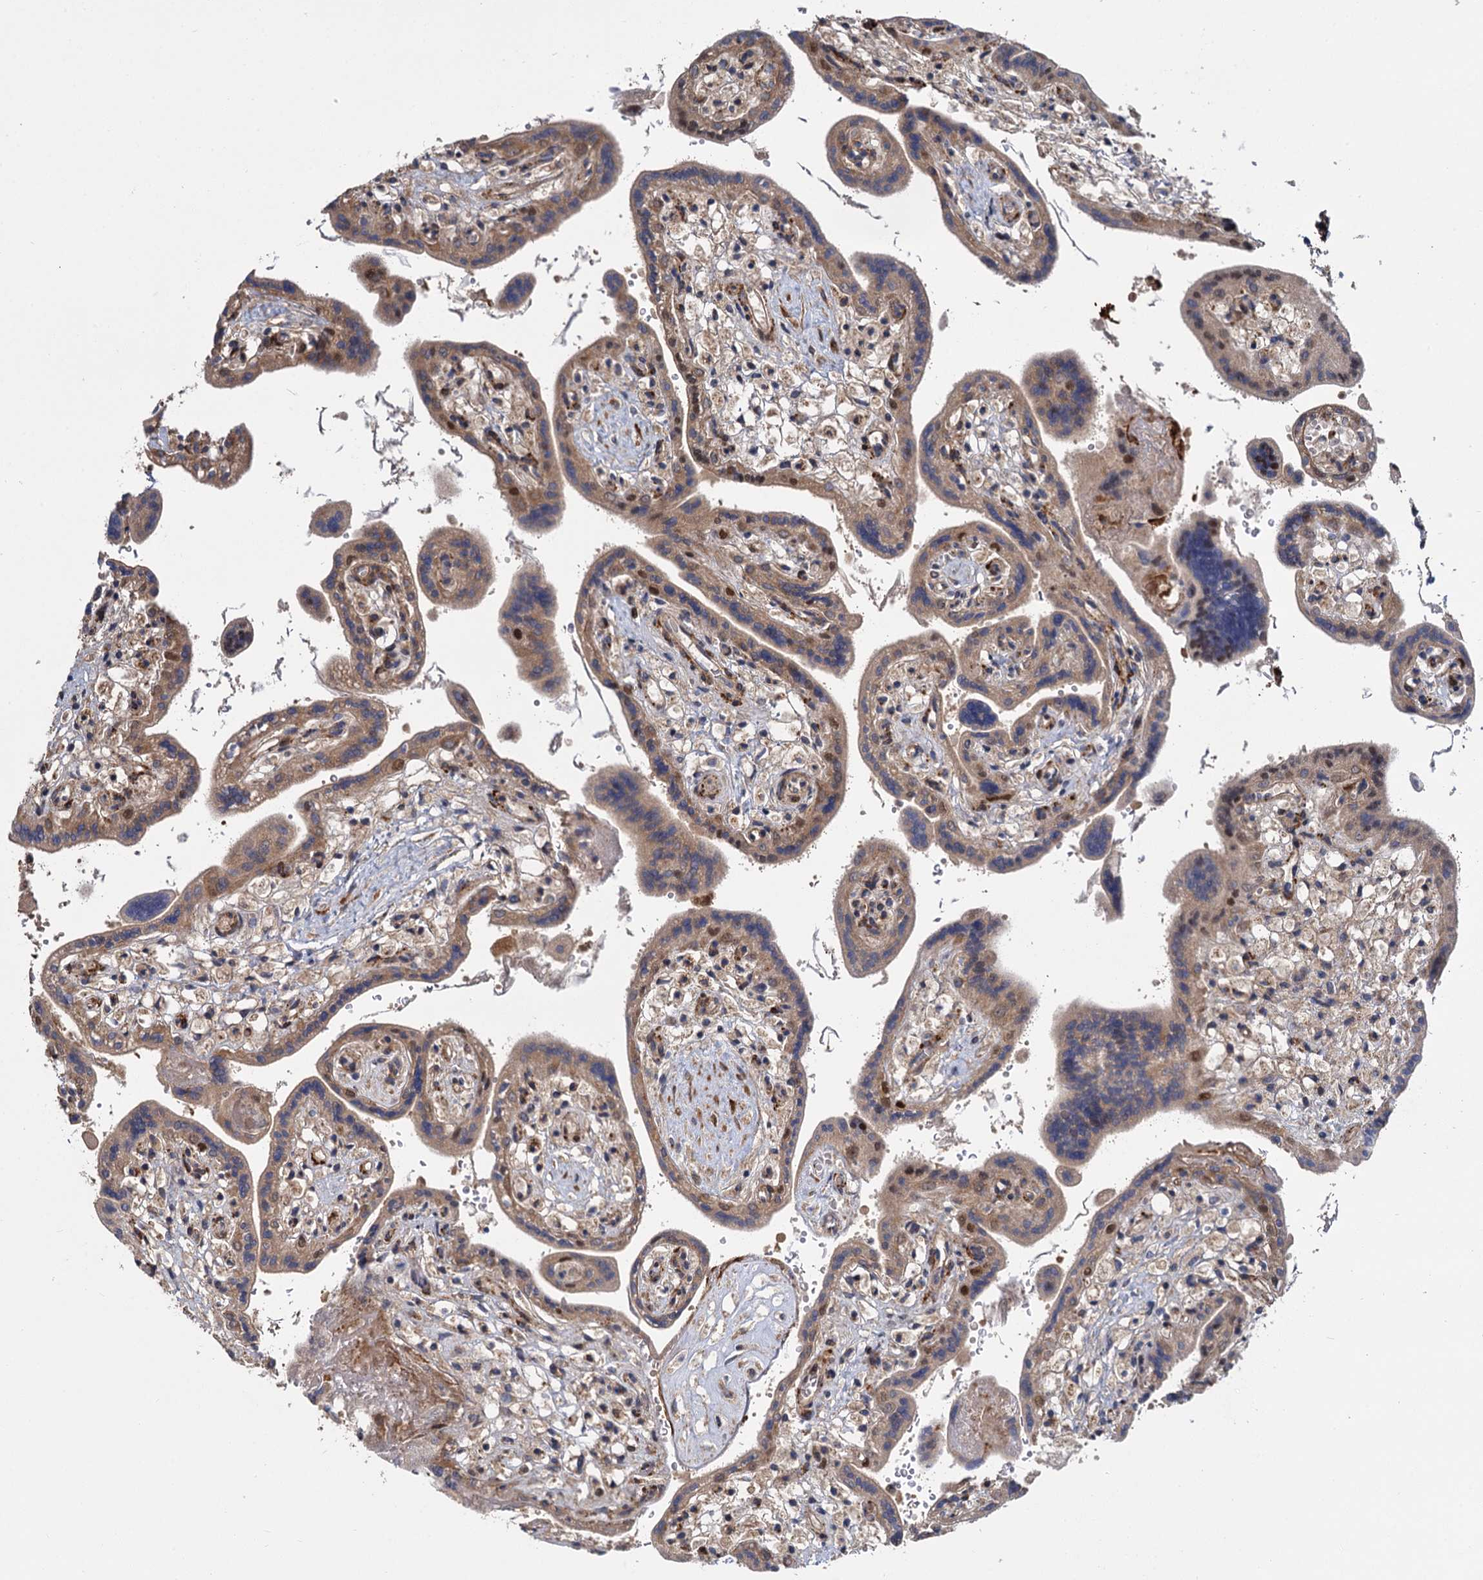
{"staining": {"intensity": "moderate", "quantity": ">75%", "location": "cytoplasmic/membranous,nuclear"}, "tissue": "placenta", "cell_type": "Trophoblastic cells", "image_type": "normal", "snomed": [{"axis": "morphology", "description": "Normal tissue, NOS"}, {"axis": "topography", "description": "Placenta"}], "caption": "A medium amount of moderate cytoplasmic/membranous,nuclear staining is identified in approximately >75% of trophoblastic cells in benign placenta.", "gene": "GAL3ST4", "patient": {"sex": "female", "age": 37}}